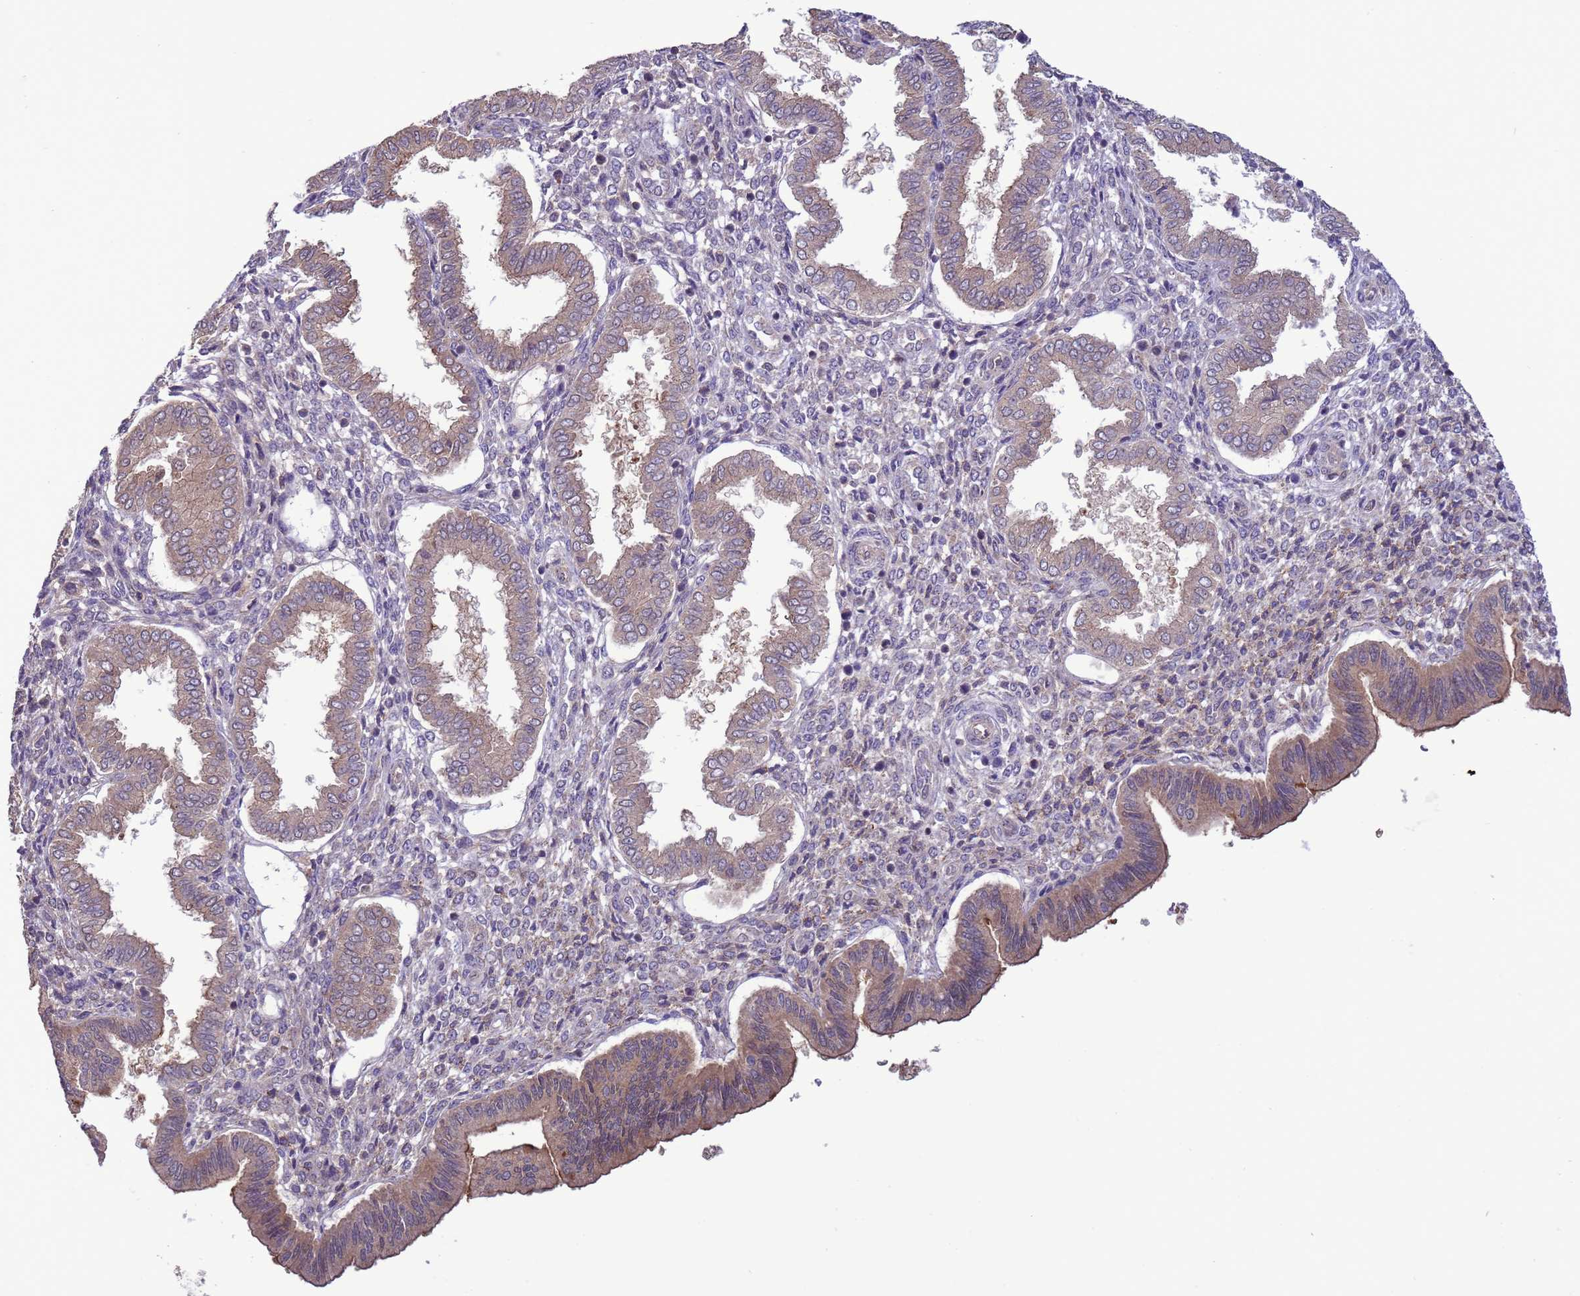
{"staining": {"intensity": "negative", "quantity": "none", "location": "none"}, "tissue": "endometrium", "cell_type": "Cells in endometrial stroma", "image_type": "normal", "snomed": [{"axis": "morphology", "description": "Normal tissue, NOS"}, {"axis": "topography", "description": "Endometrium"}], "caption": "Cells in endometrial stroma are negative for brown protein staining in normal endometrium. The staining was performed using DAB to visualize the protein expression in brown, while the nuclei were stained in blue with hematoxylin (Magnification: 20x).", "gene": "GJA10", "patient": {"sex": "female", "age": 24}}